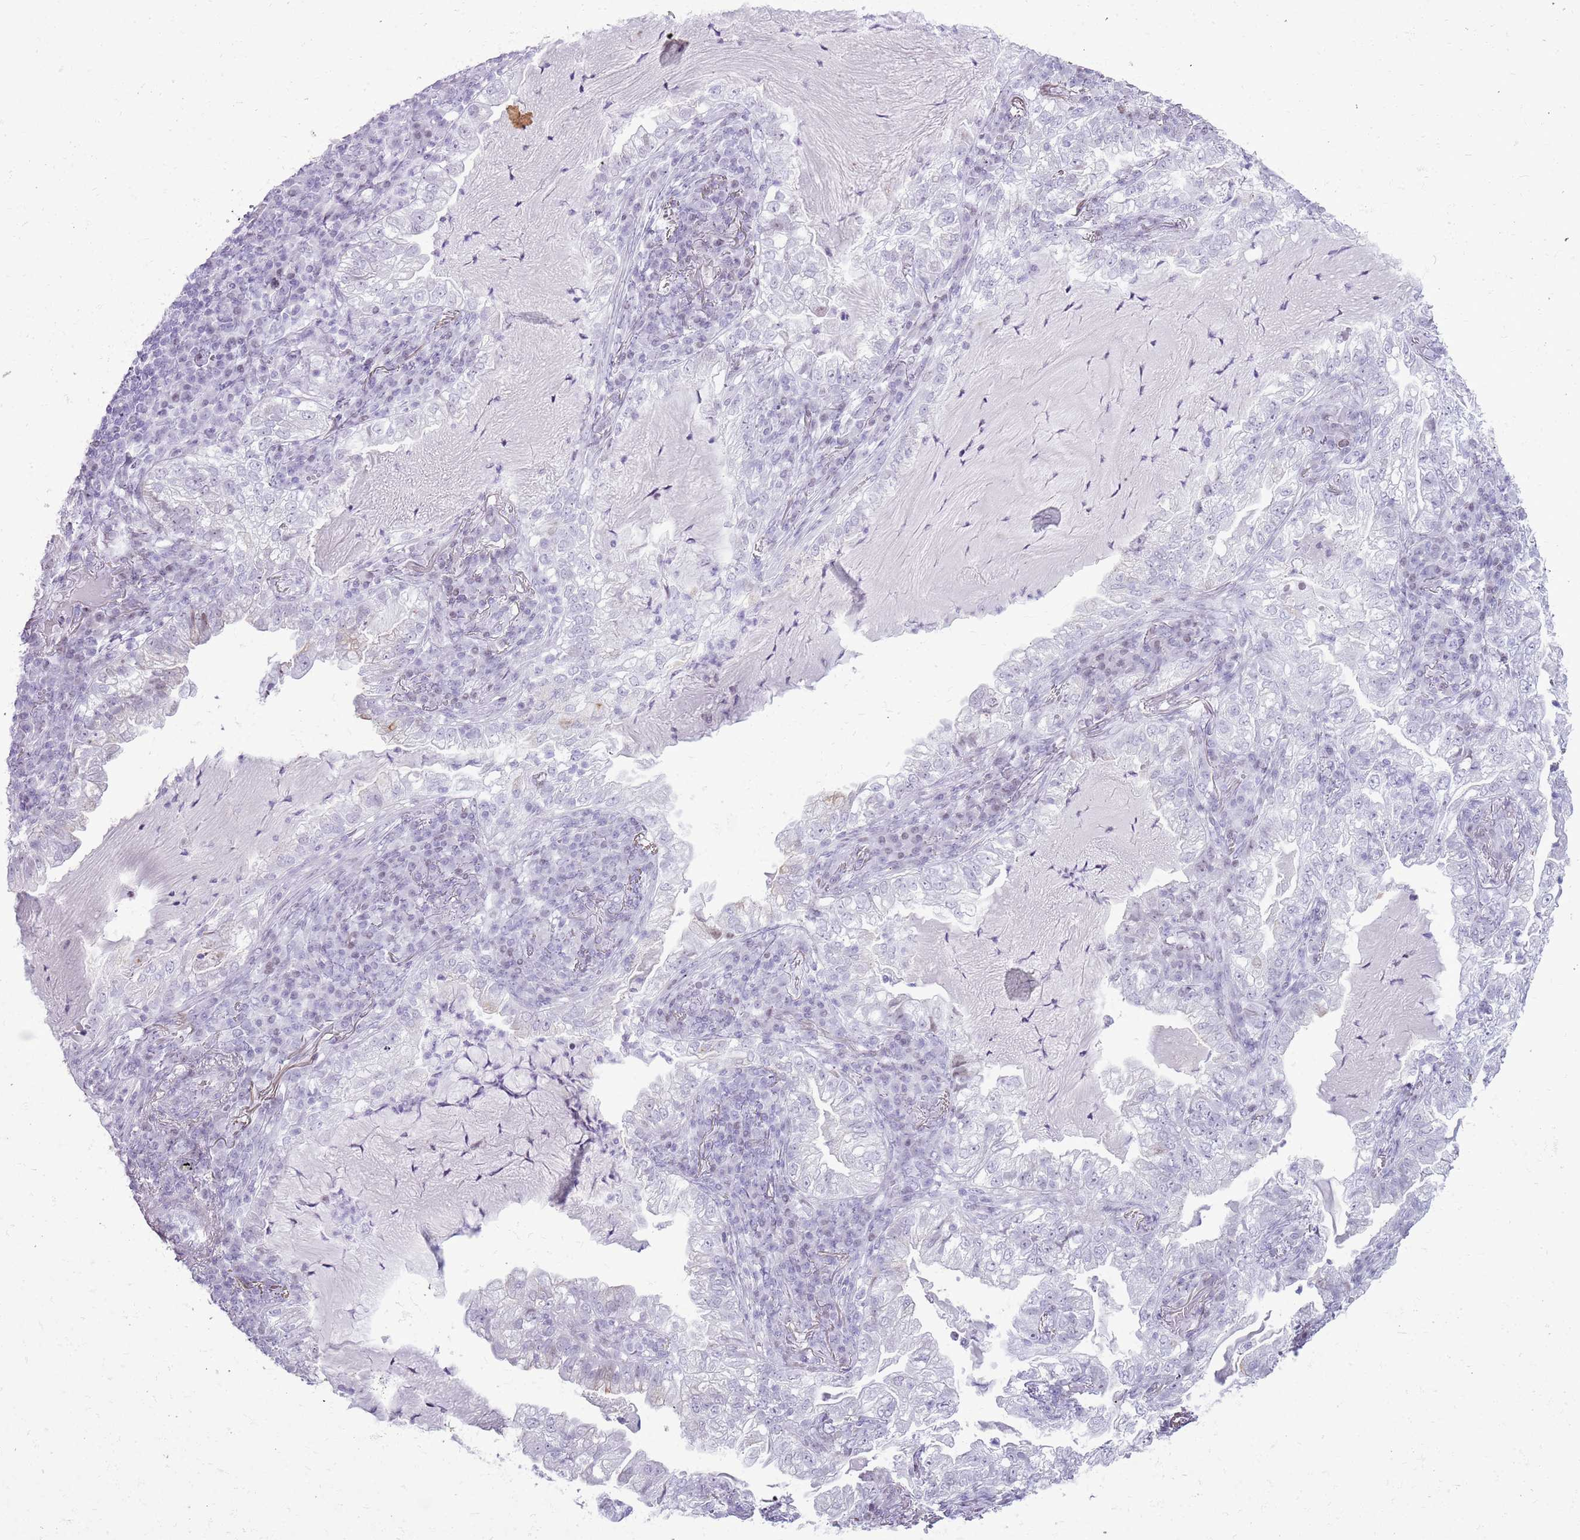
{"staining": {"intensity": "negative", "quantity": "none", "location": "none"}, "tissue": "lung cancer", "cell_type": "Tumor cells", "image_type": "cancer", "snomed": [{"axis": "morphology", "description": "Adenocarcinoma, NOS"}, {"axis": "topography", "description": "Lung"}], "caption": "Protein analysis of lung adenocarcinoma reveals no significant positivity in tumor cells. (Stains: DAB immunohistochemistry with hematoxylin counter stain, Microscopy: brightfield microscopy at high magnification).", "gene": "ASIP", "patient": {"sex": "female", "age": 73}}